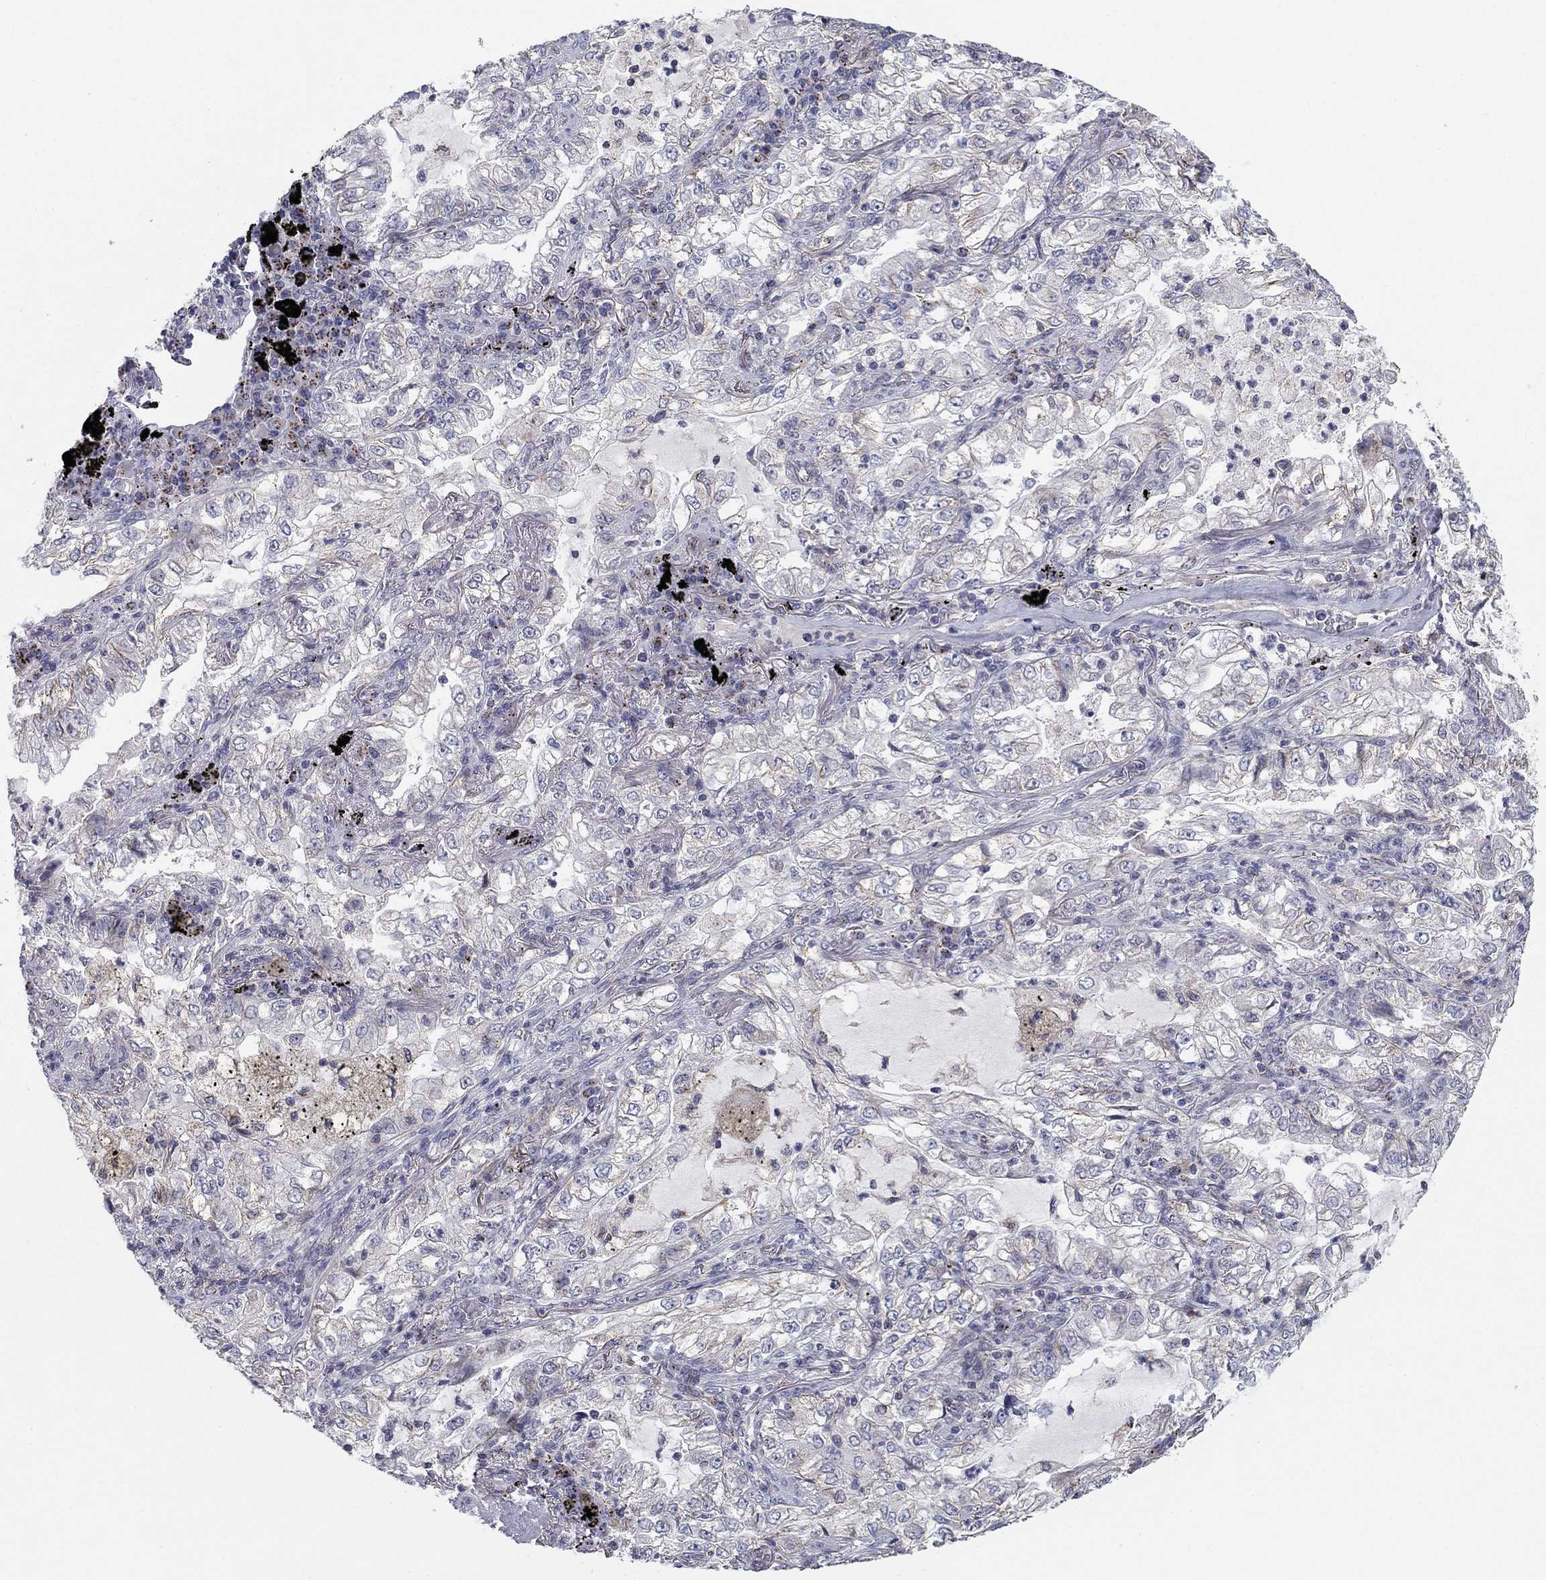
{"staining": {"intensity": "negative", "quantity": "none", "location": "none"}, "tissue": "lung cancer", "cell_type": "Tumor cells", "image_type": "cancer", "snomed": [{"axis": "morphology", "description": "Adenocarcinoma, NOS"}, {"axis": "topography", "description": "Lung"}], "caption": "An immunohistochemistry image of lung cancer (adenocarcinoma) is shown. There is no staining in tumor cells of lung cancer (adenocarcinoma).", "gene": "SEPTIN3", "patient": {"sex": "female", "age": 73}}